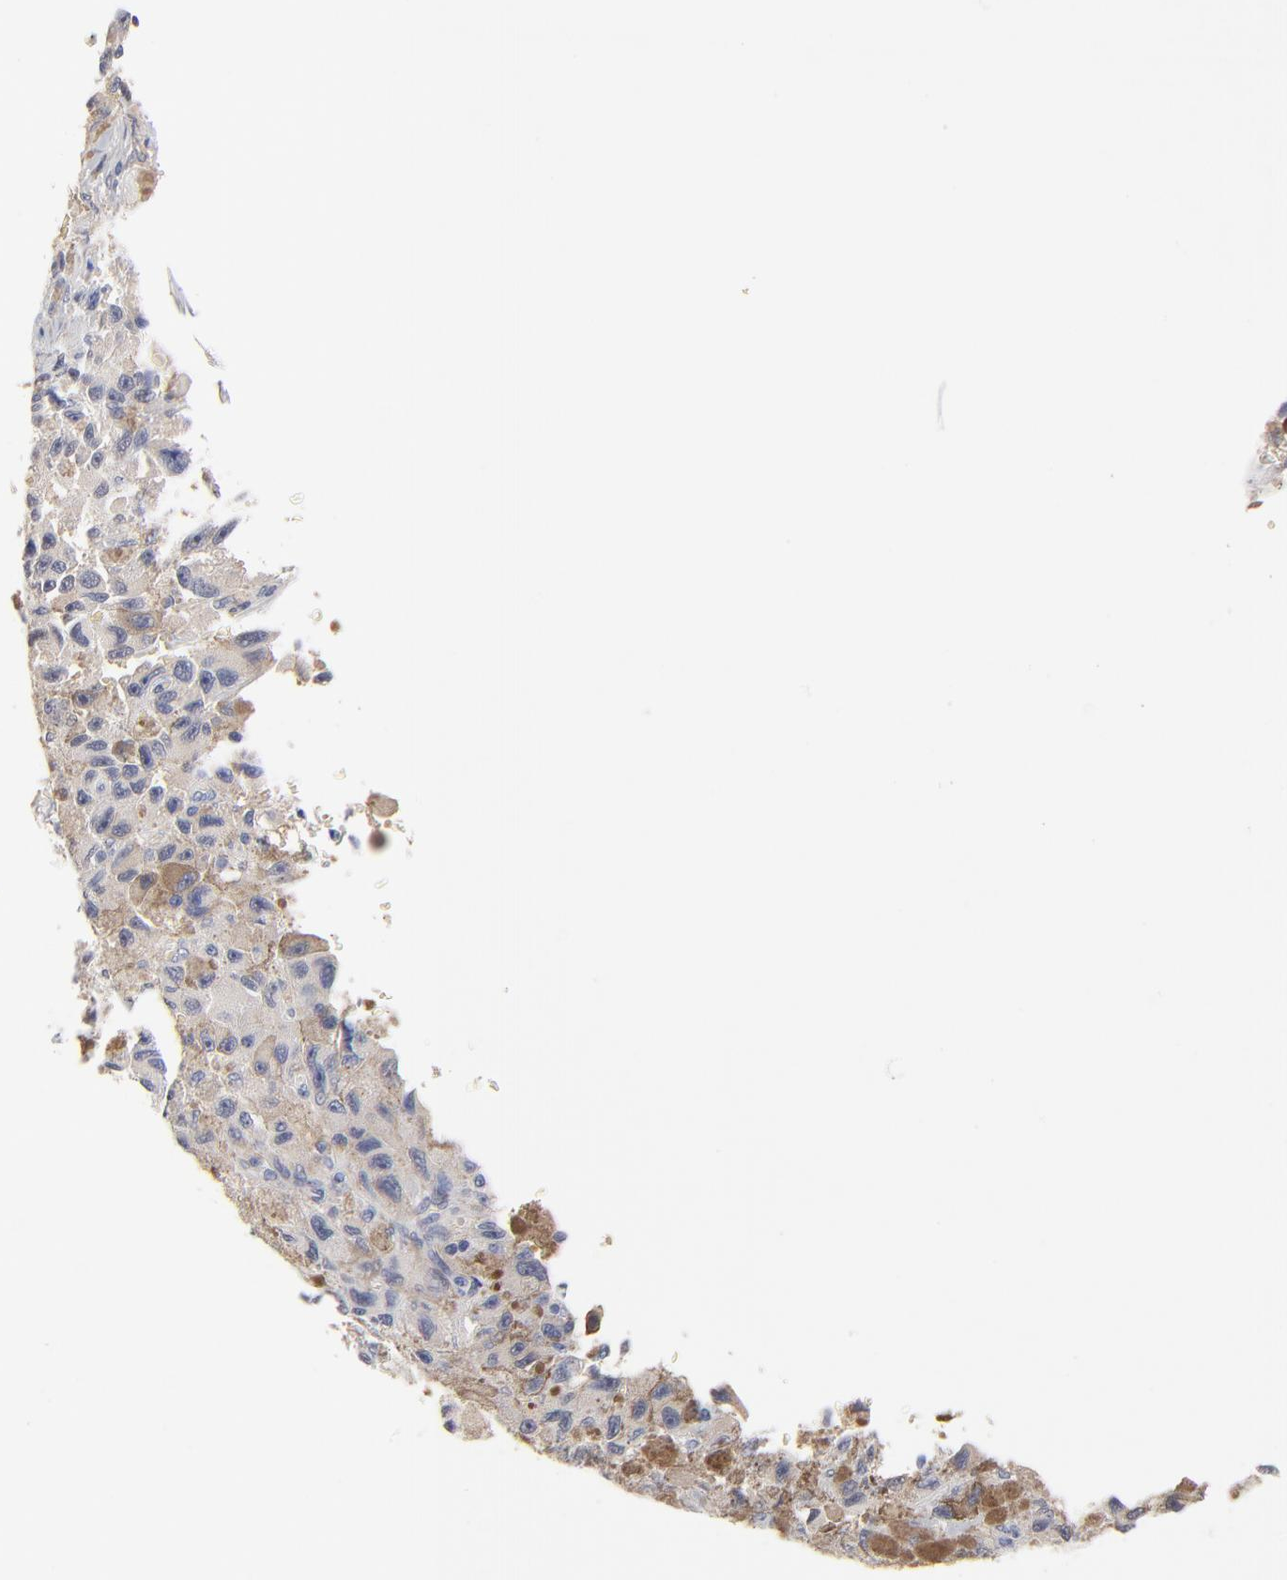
{"staining": {"intensity": "moderate", "quantity": "25%-75%", "location": "cytoplasmic/membranous"}, "tissue": "melanoma", "cell_type": "Tumor cells", "image_type": "cancer", "snomed": [{"axis": "morphology", "description": "Malignant melanoma, NOS"}, {"axis": "topography", "description": "Skin"}], "caption": "The photomicrograph displays a brown stain indicating the presence of a protein in the cytoplasmic/membranous of tumor cells in melanoma.", "gene": "TWNK", "patient": {"sex": "male", "age": 81}}